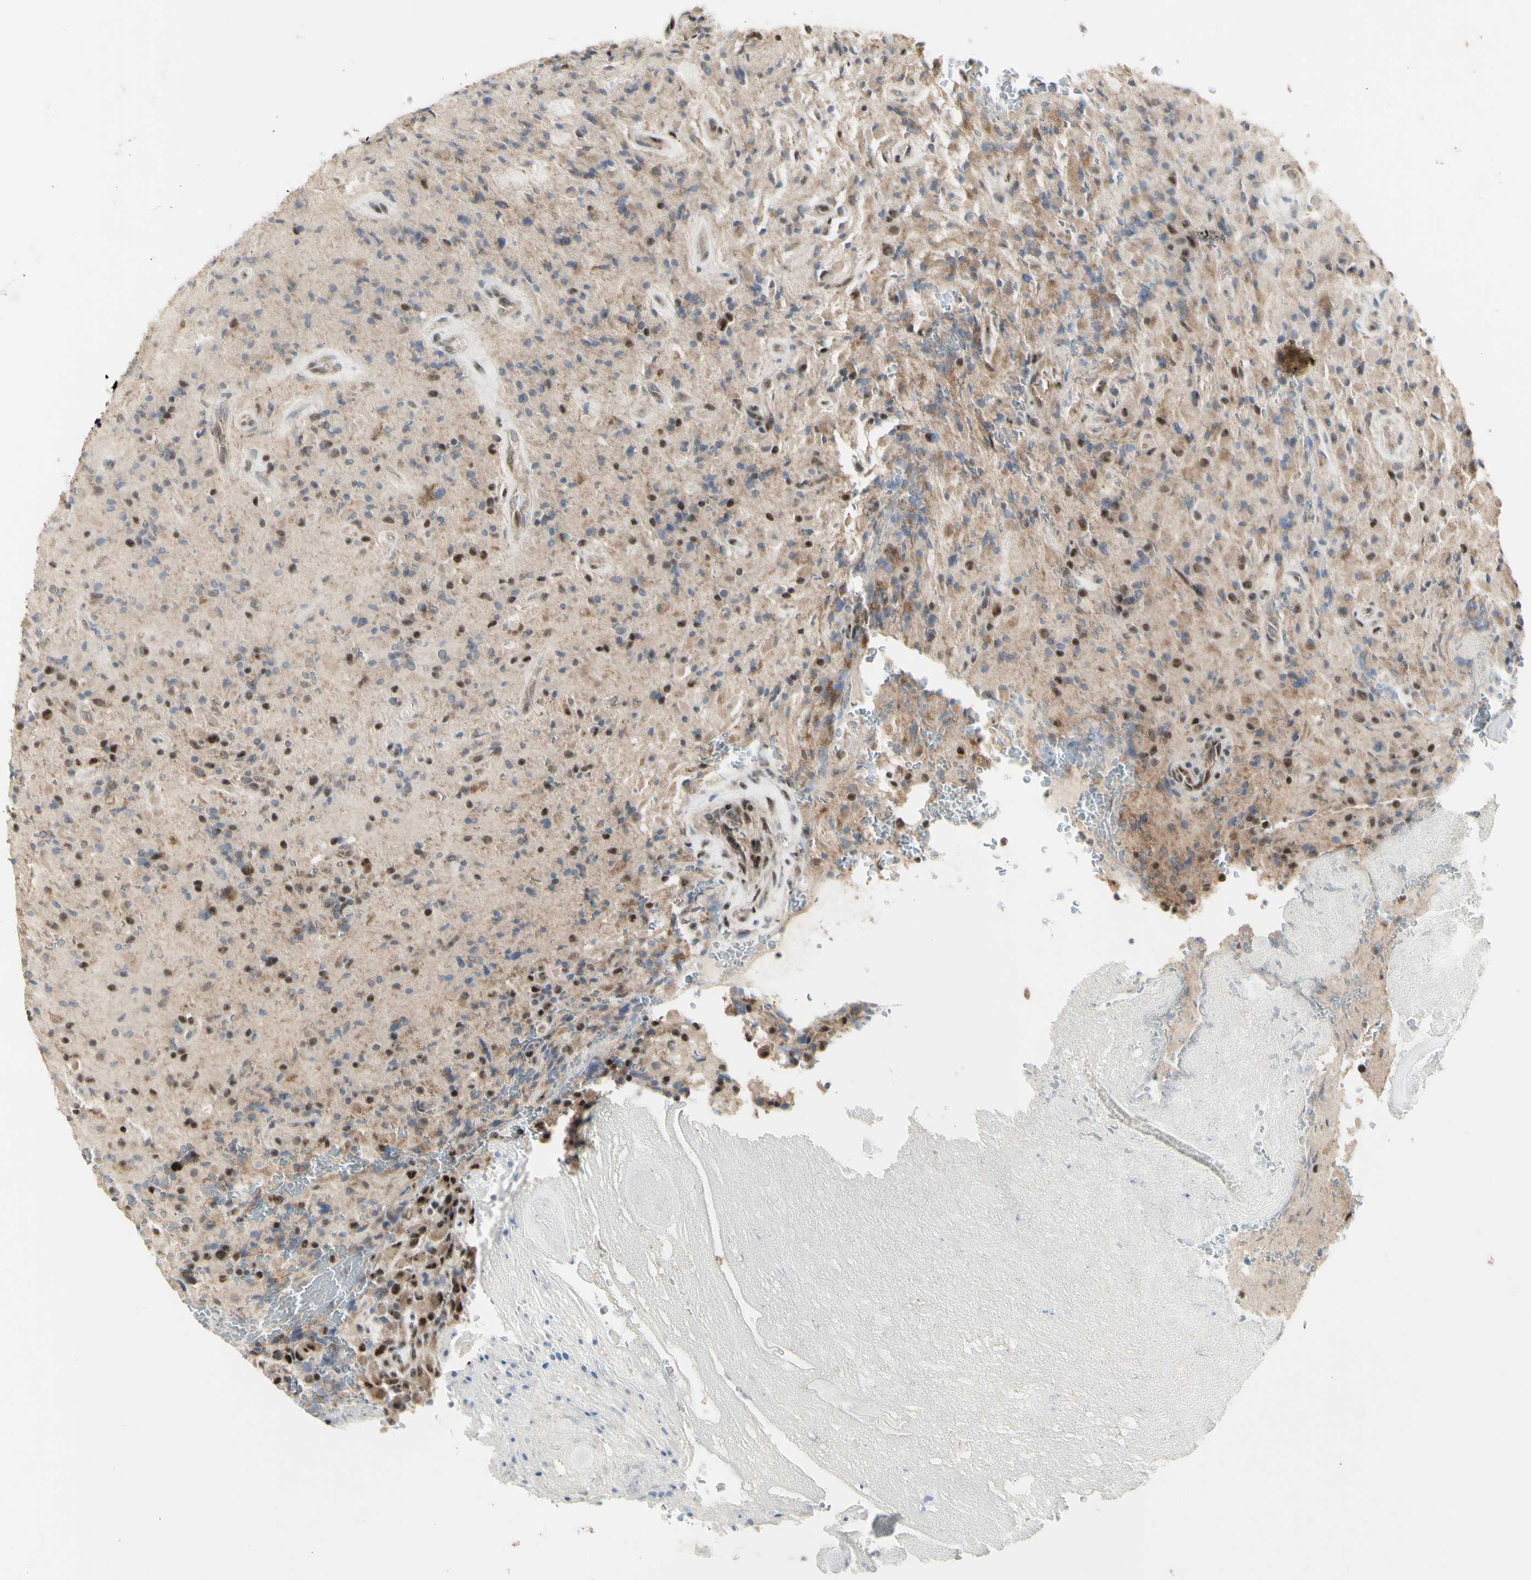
{"staining": {"intensity": "strong", "quantity": "25%-75%", "location": "nuclear"}, "tissue": "glioma", "cell_type": "Tumor cells", "image_type": "cancer", "snomed": [{"axis": "morphology", "description": "Glioma, malignant, High grade"}, {"axis": "topography", "description": "Brain"}], "caption": "Protein expression analysis of human malignant high-grade glioma reveals strong nuclear expression in approximately 25%-75% of tumor cells. (DAB = brown stain, brightfield microscopy at high magnification).", "gene": "DHRS7B", "patient": {"sex": "male", "age": 71}}